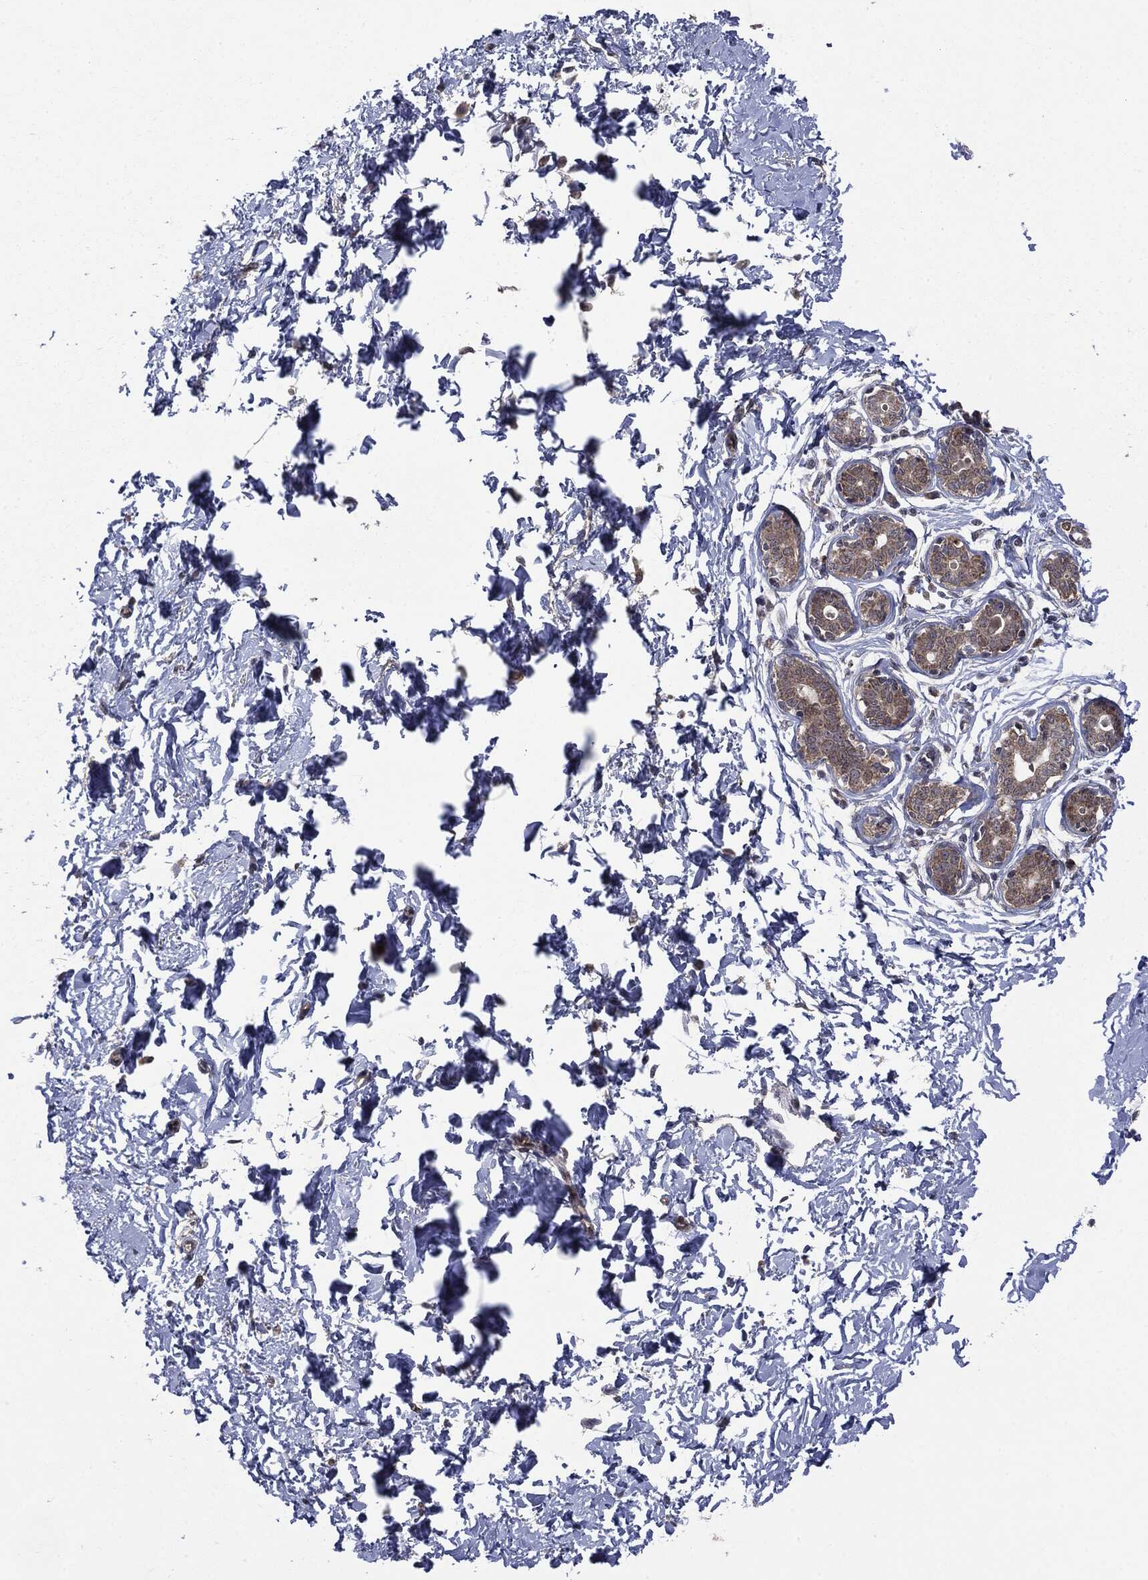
{"staining": {"intensity": "weak", "quantity": ">75%", "location": "cytoplasmic/membranous"}, "tissue": "breast", "cell_type": "Glandular cells", "image_type": "normal", "snomed": [{"axis": "morphology", "description": "Normal tissue, NOS"}, {"axis": "topography", "description": "Breast"}], "caption": "This histopathology image displays immunohistochemistry staining of normal breast, with low weak cytoplasmic/membranous staining in about >75% of glandular cells.", "gene": "PTPA", "patient": {"sex": "female", "age": 37}}